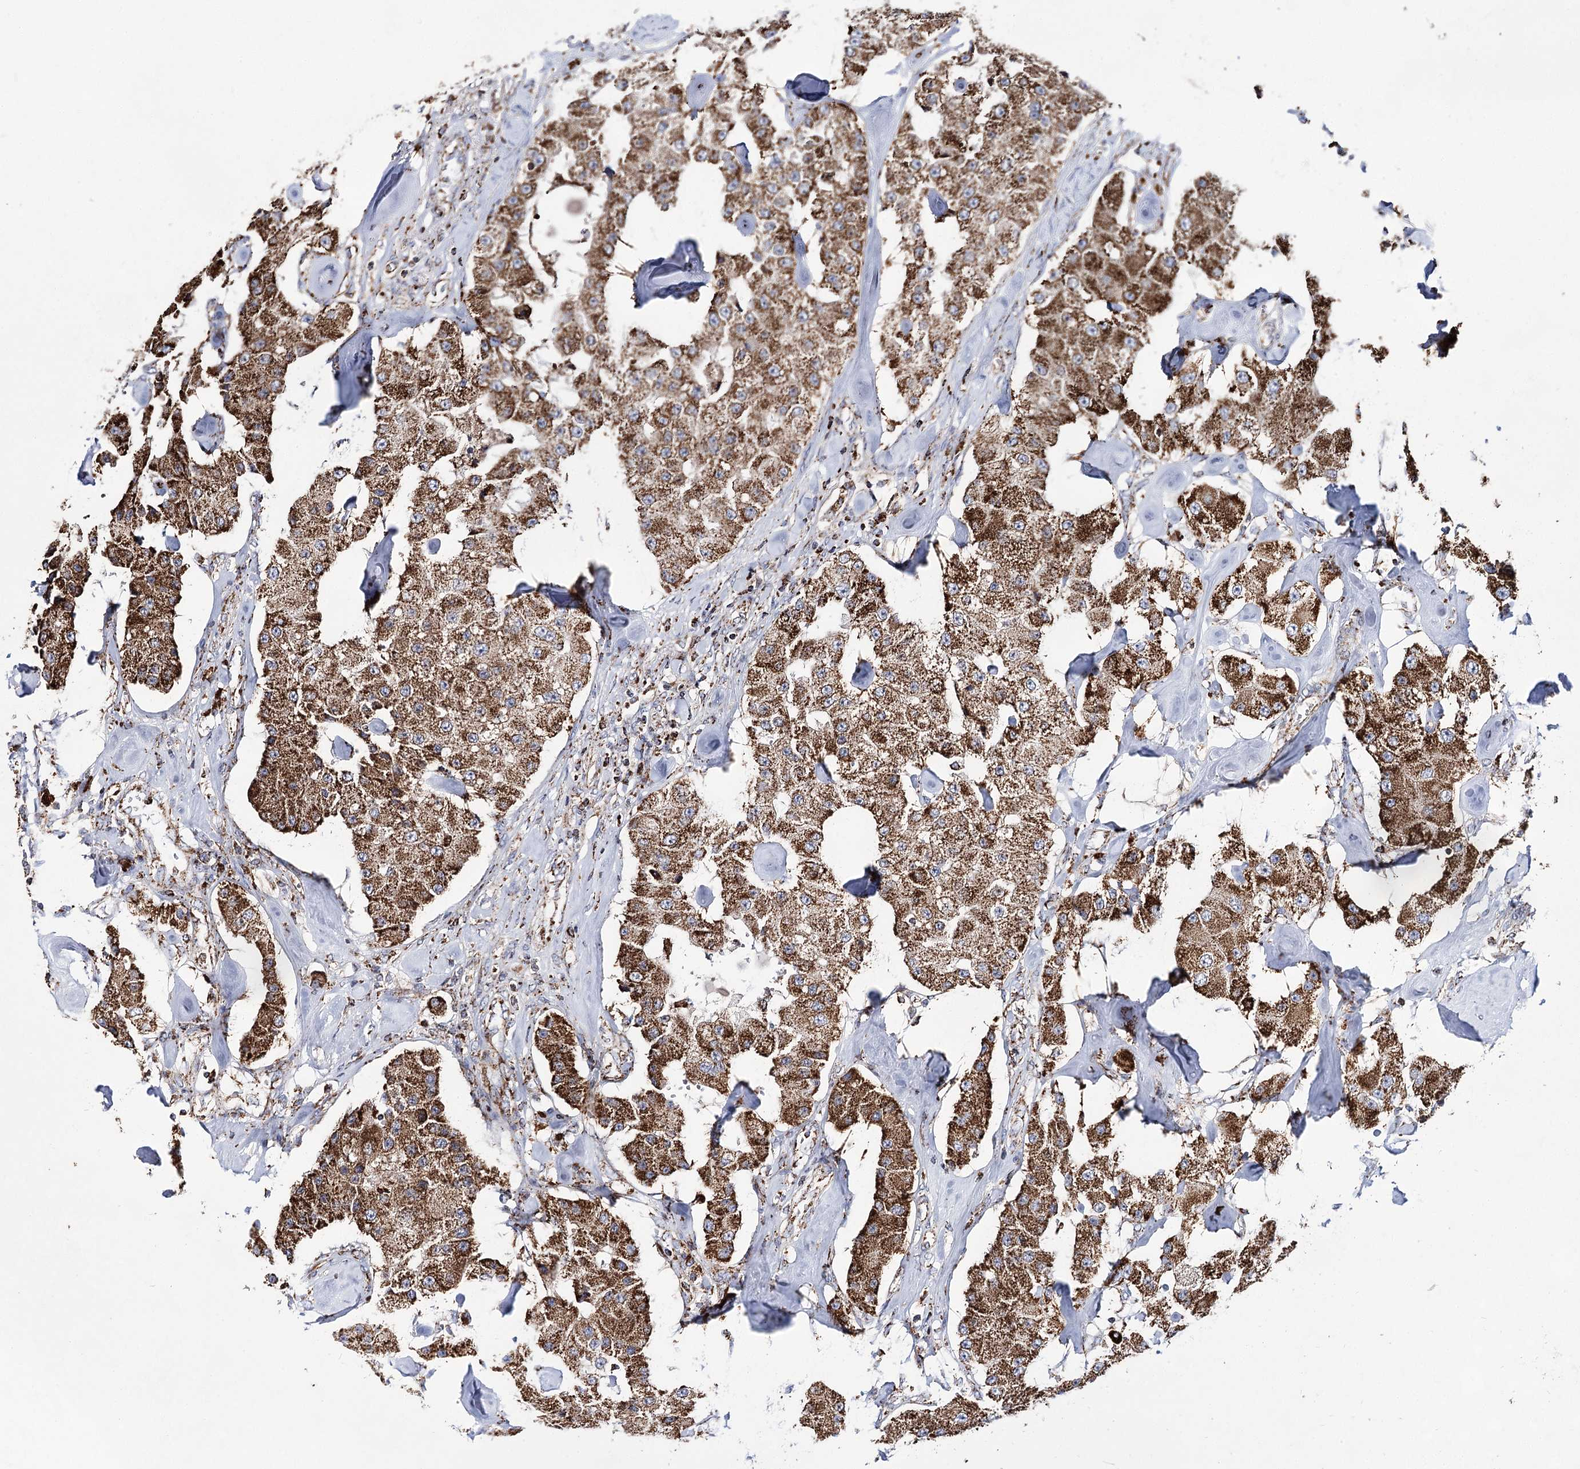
{"staining": {"intensity": "strong", "quantity": ">75%", "location": "cytoplasmic/membranous"}, "tissue": "carcinoid", "cell_type": "Tumor cells", "image_type": "cancer", "snomed": [{"axis": "morphology", "description": "Carcinoid, malignant, NOS"}, {"axis": "topography", "description": "Pancreas"}], "caption": "A high amount of strong cytoplasmic/membranous expression is seen in about >75% of tumor cells in carcinoid tissue. The staining is performed using DAB (3,3'-diaminobenzidine) brown chromogen to label protein expression. The nuclei are counter-stained blue using hematoxylin.", "gene": "NADK2", "patient": {"sex": "male", "age": 41}}